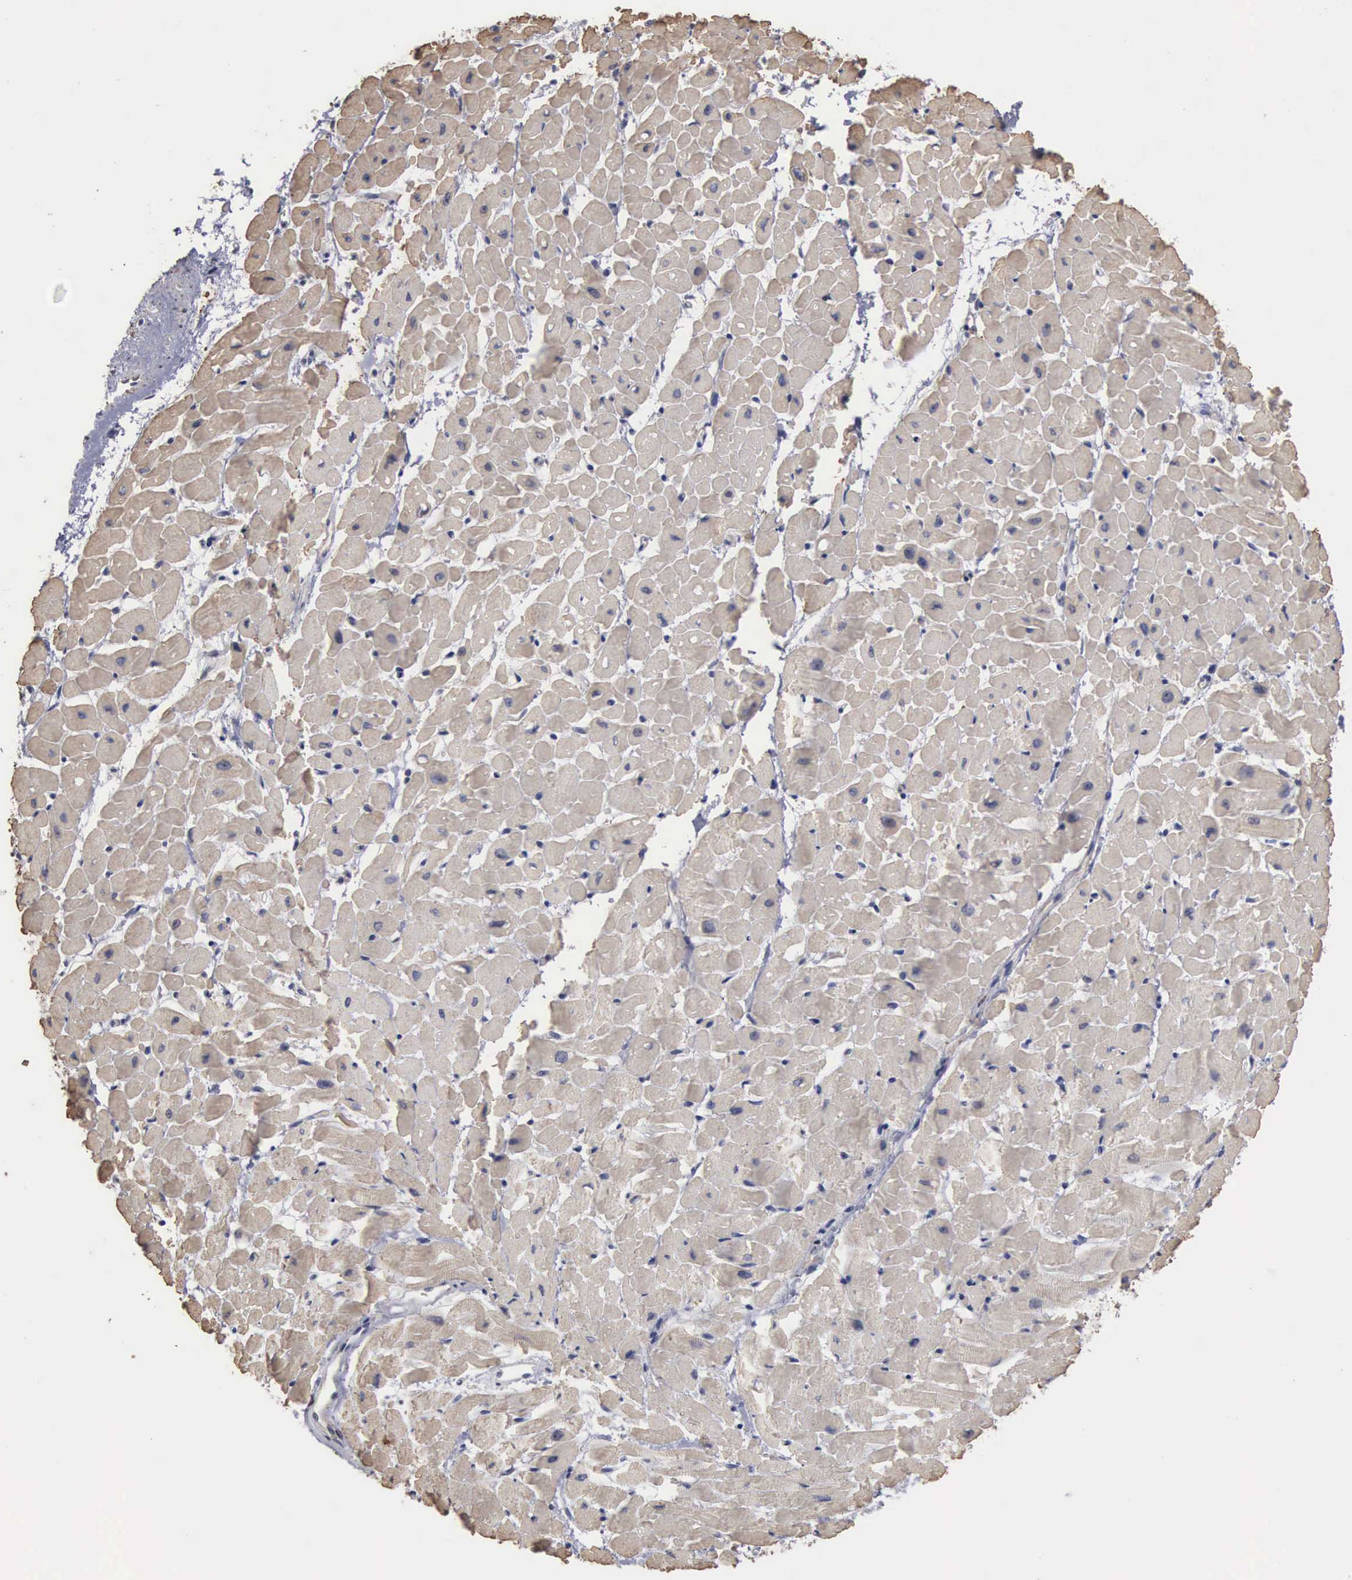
{"staining": {"intensity": "weak", "quantity": ">75%", "location": "cytoplasmic/membranous"}, "tissue": "heart muscle", "cell_type": "Cardiomyocytes", "image_type": "normal", "snomed": [{"axis": "morphology", "description": "Normal tissue, NOS"}, {"axis": "topography", "description": "Heart"}], "caption": "This photomicrograph demonstrates immunohistochemistry staining of normal human heart muscle, with low weak cytoplasmic/membranous expression in approximately >75% of cardiomyocytes.", "gene": "NGDN", "patient": {"sex": "male", "age": 45}}